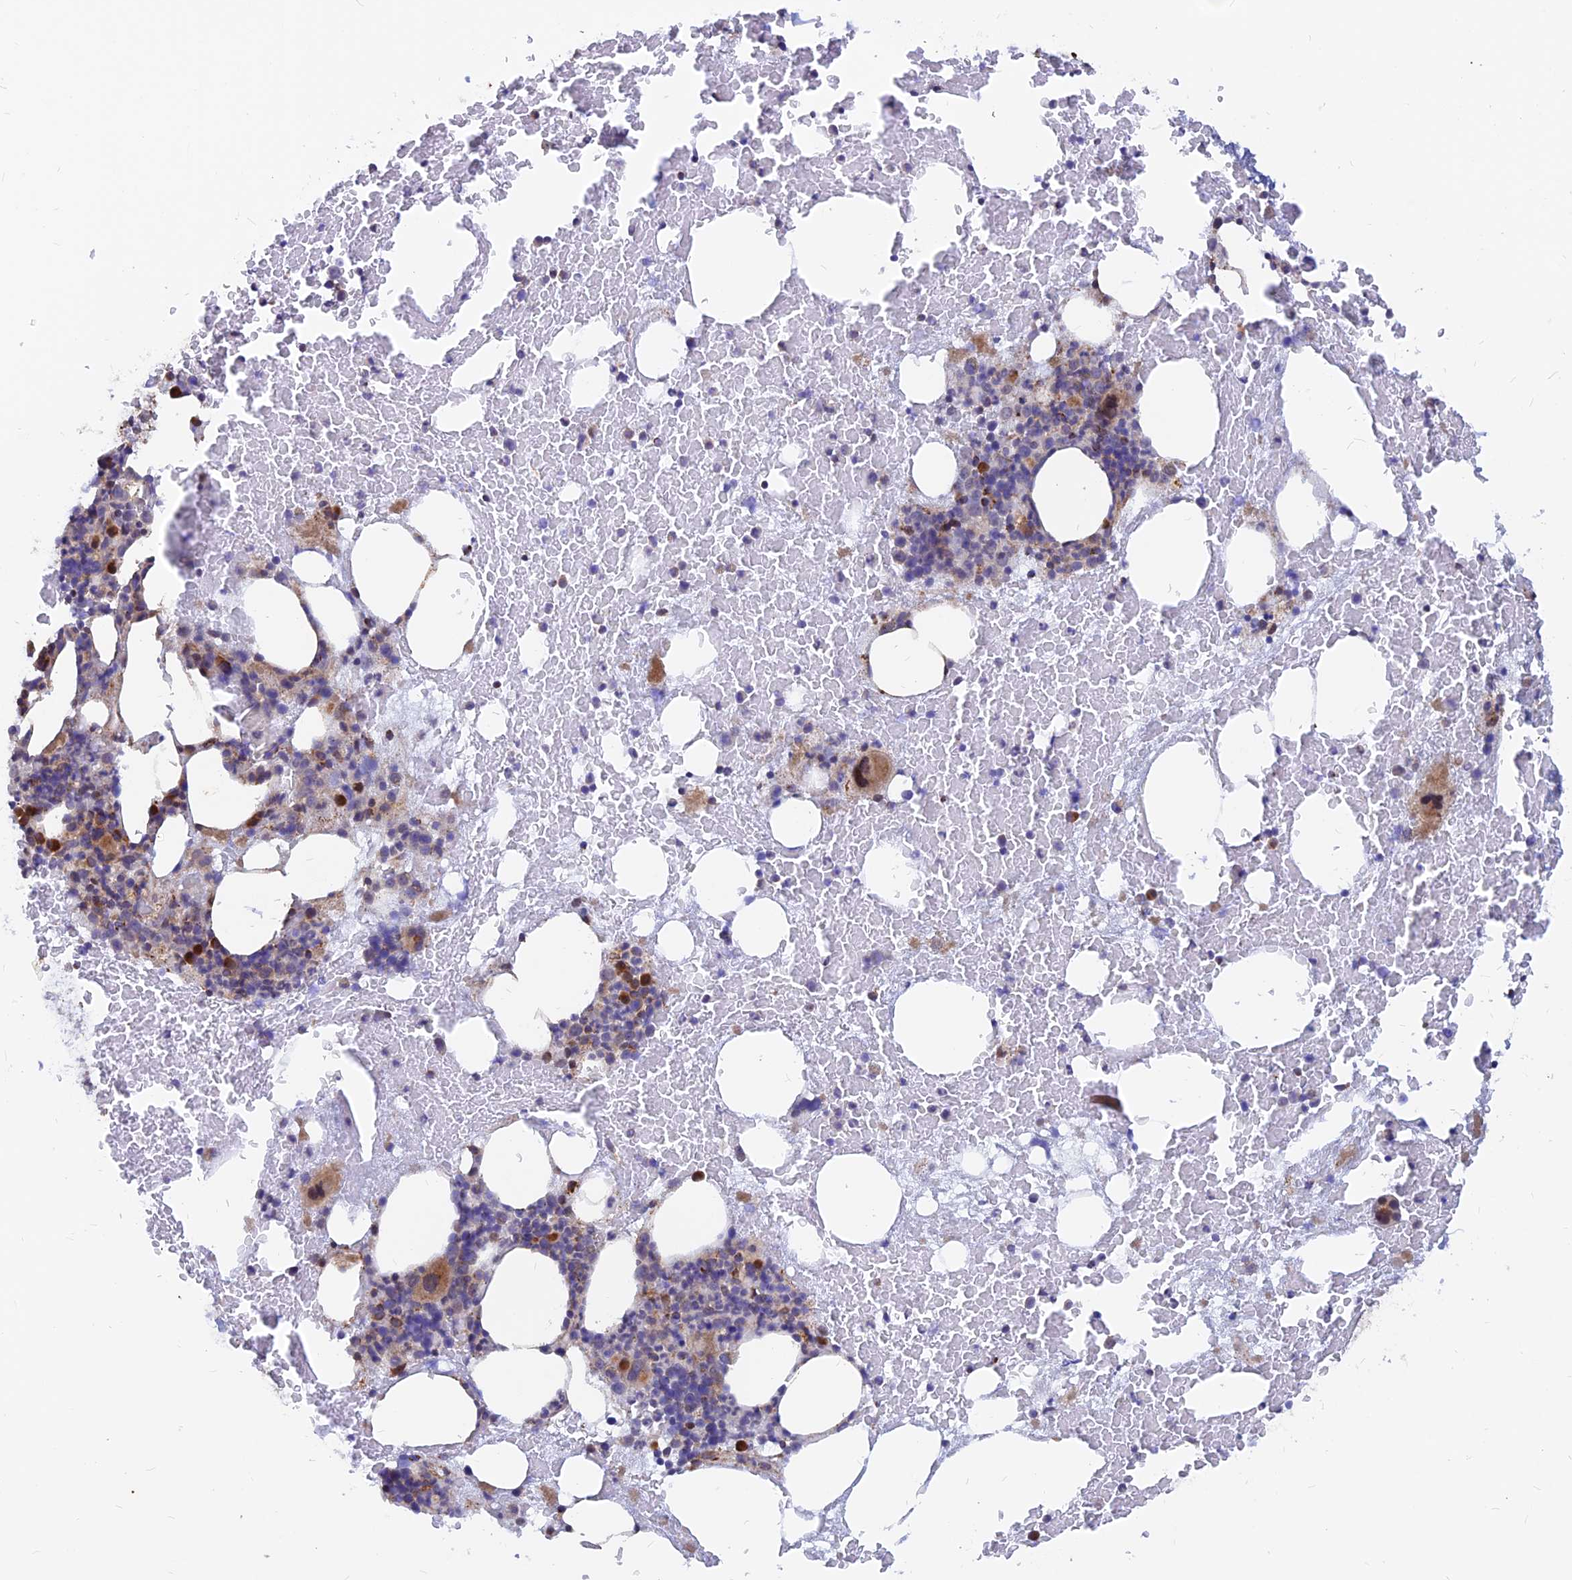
{"staining": {"intensity": "strong", "quantity": "<25%", "location": "cytoplasmic/membranous"}, "tissue": "bone marrow", "cell_type": "Hematopoietic cells", "image_type": "normal", "snomed": [{"axis": "morphology", "description": "Normal tissue, NOS"}, {"axis": "topography", "description": "Bone marrow"}], "caption": "Protein expression analysis of unremarkable human bone marrow reveals strong cytoplasmic/membranous positivity in about <25% of hematopoietic cells. (brown staining indicates protein expression, while blue staining denotes nuclei).", "gene": "DNAJC16", "patient": {"sex": "male", "age": 72}}